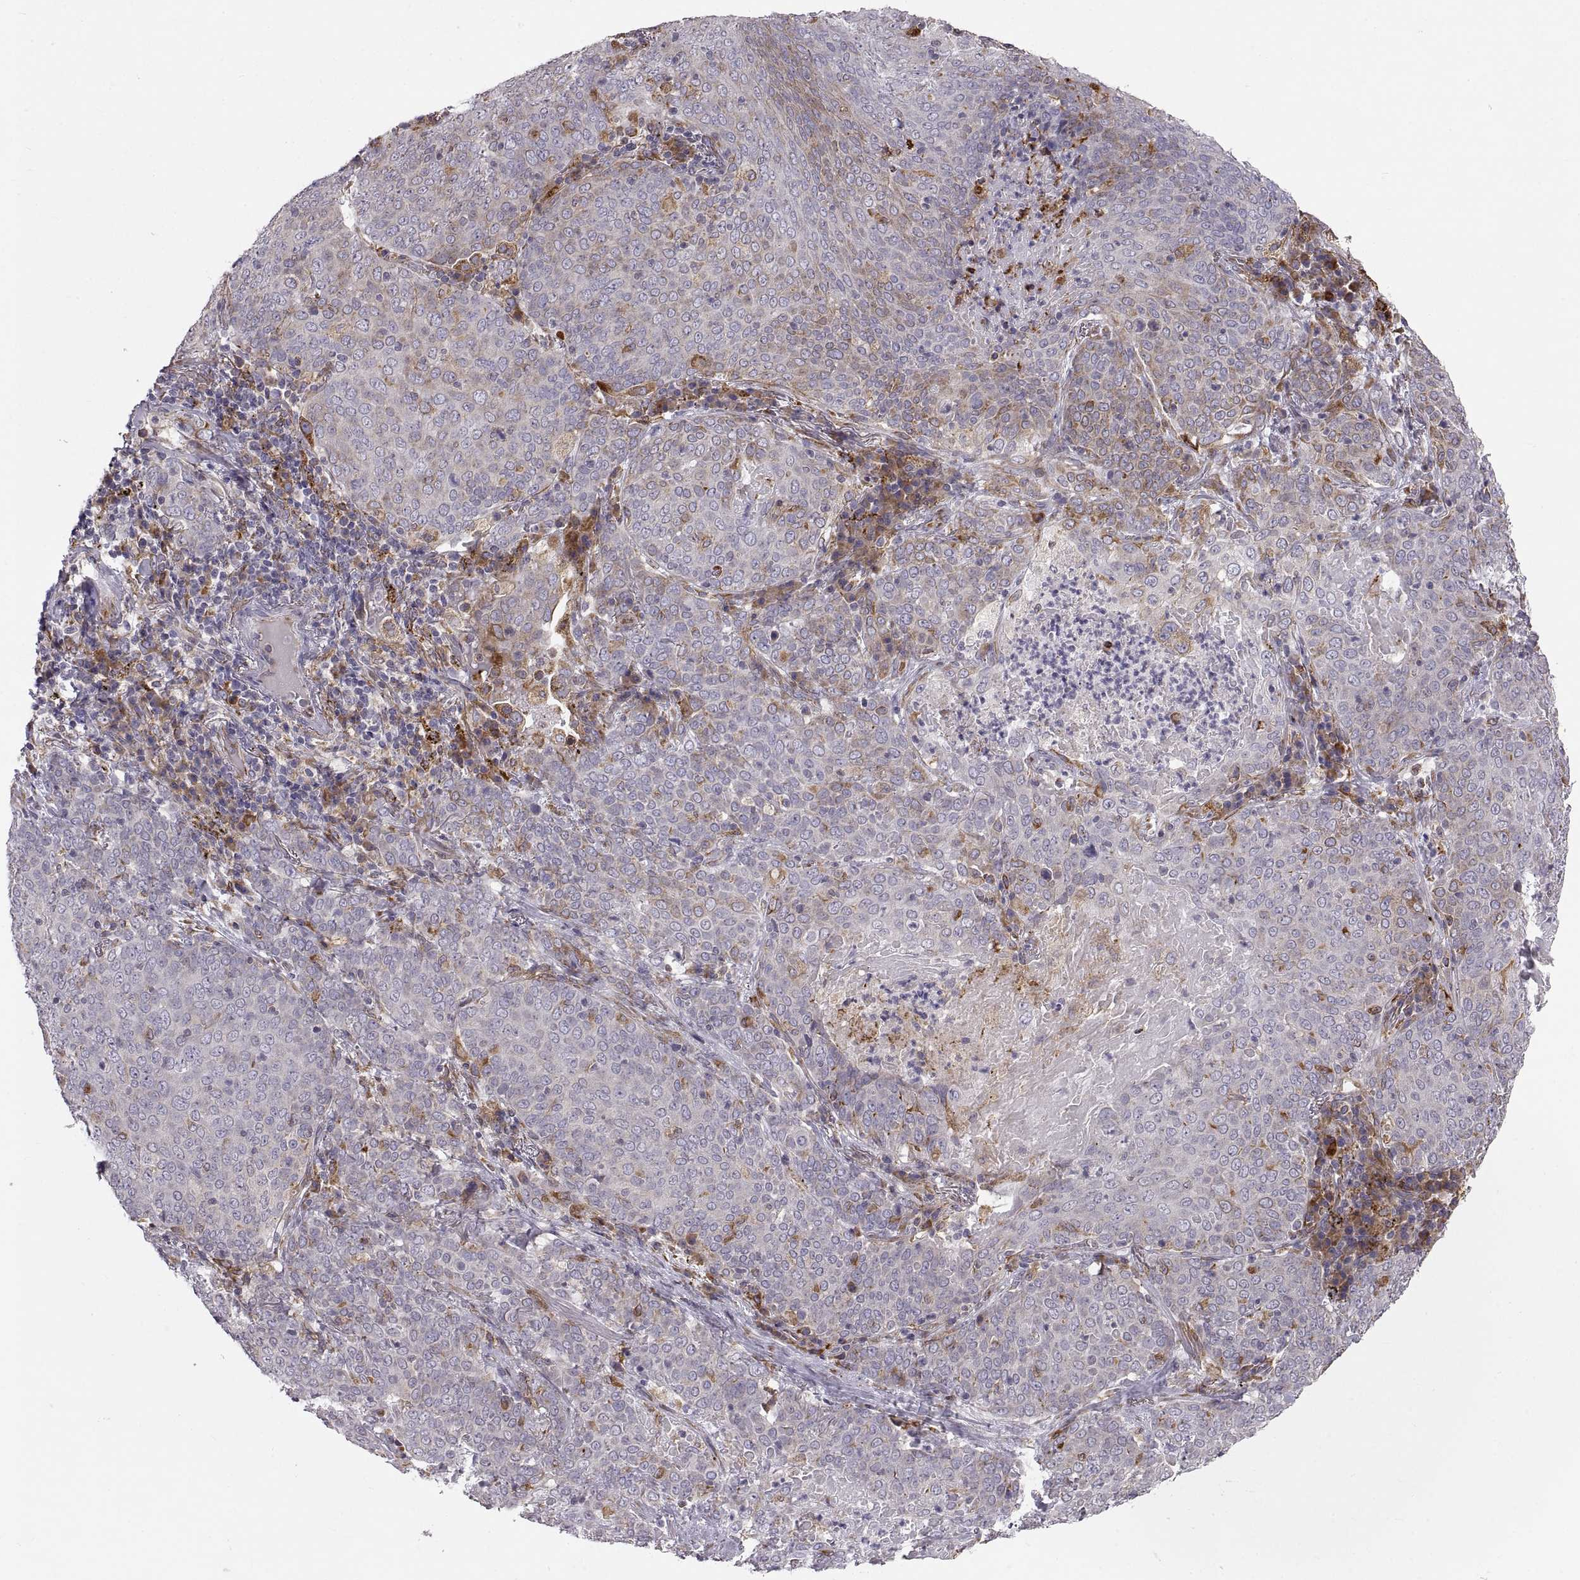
{"staining": {"intensity": "weak", "quantity": "<25%", "location": "cytoplasmic/membranous"}, "tissue": "lung cancer", "cell_type": "Tumor cells", "image_type": "cancer", "snomed": [{"axis": "morphology", "description": "Squamous cell carcinoma, NOS"}, {"axis": "topography", "description": "Lung"}], "caption": "A high-resolution image shows immunohistochemistry staining of lung cancer, which exhibits no significant staining in tumor cells.", "gene": "PLEKHB2", "patient": {"sex": "male", "age": 82}}